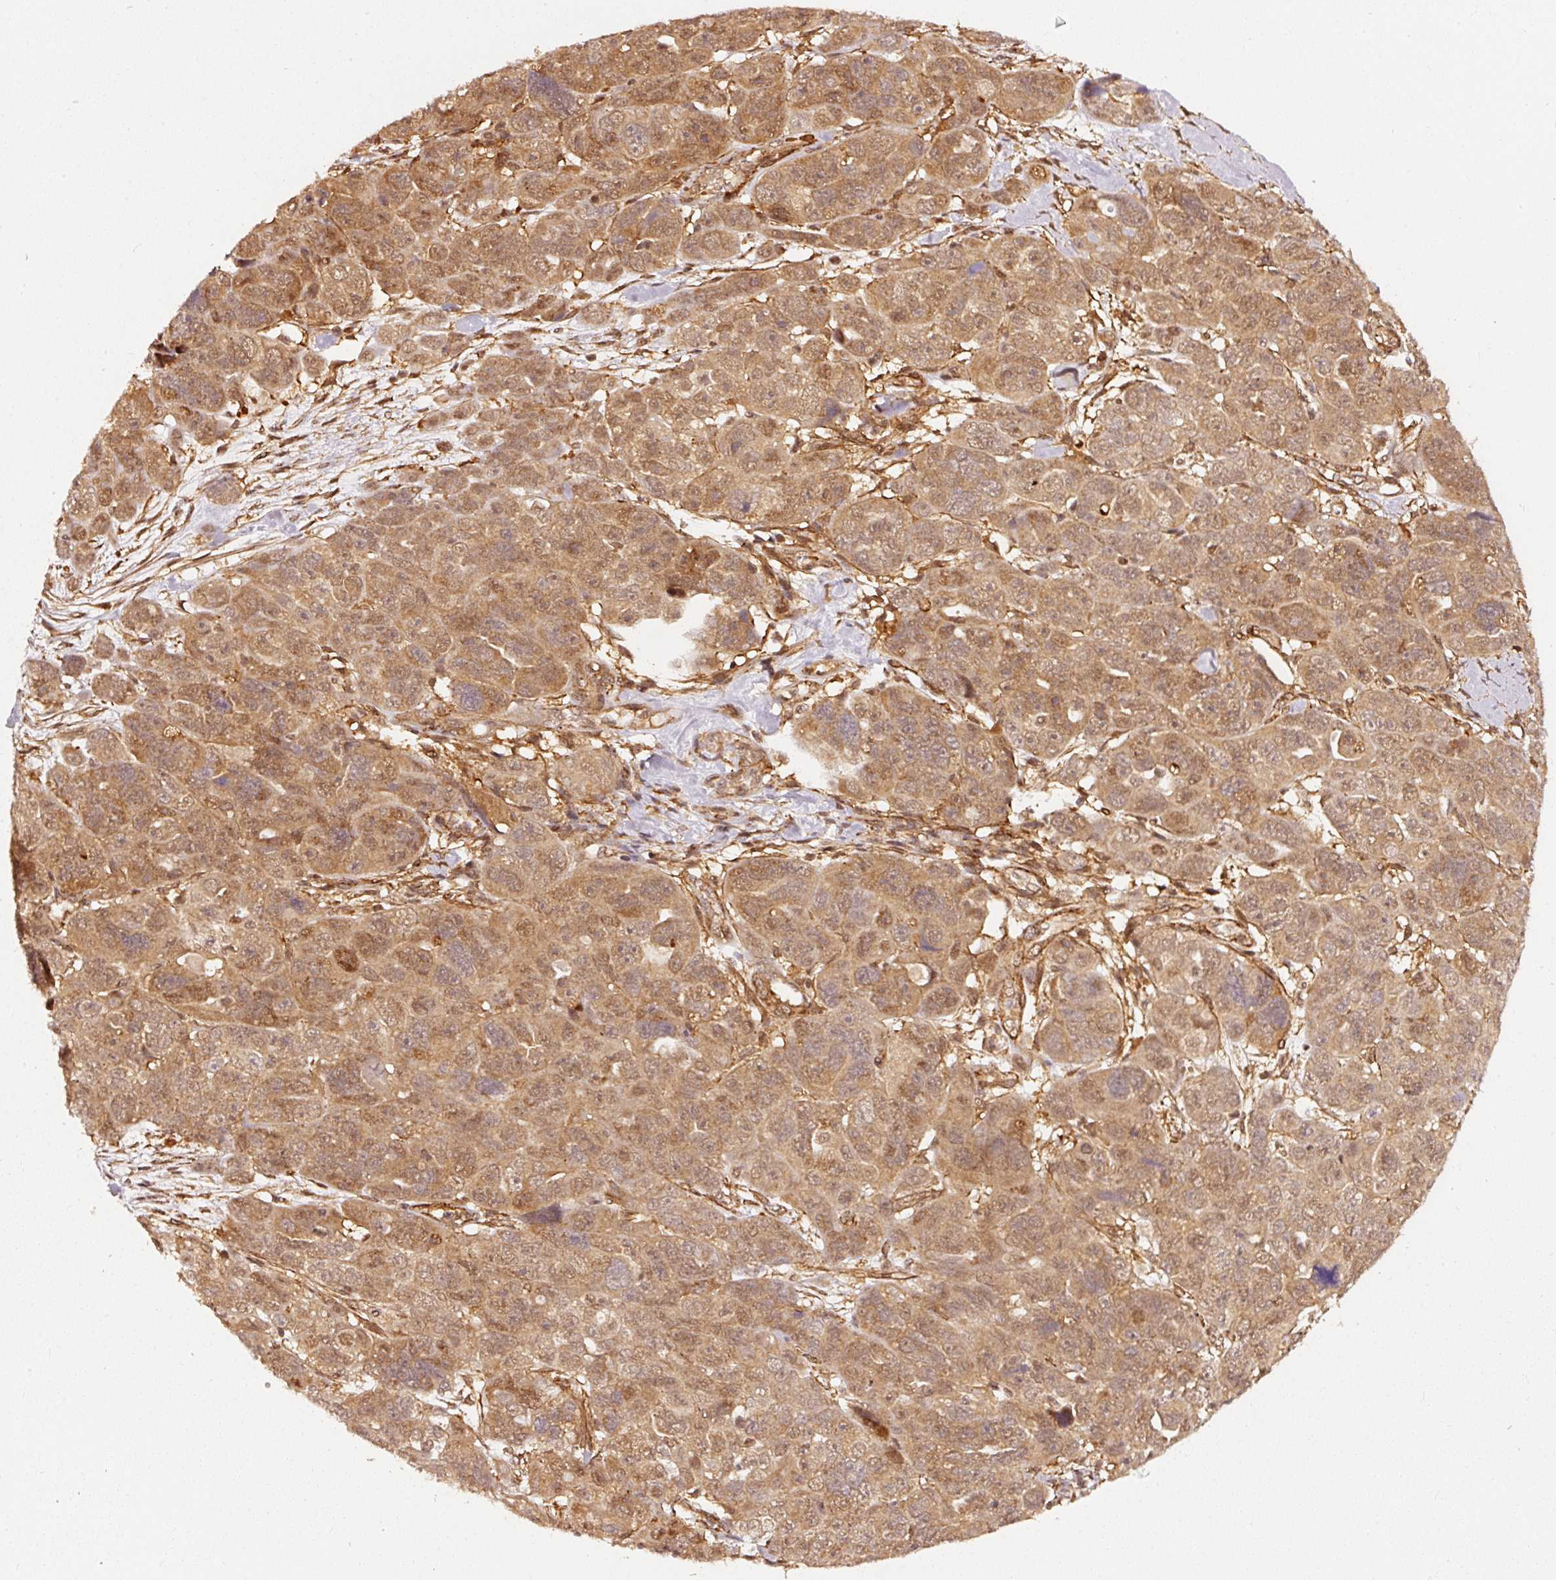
{"staining": {"intensity": "moderate", "quantity": ">75%", "location": "cytoplasmic/membranous,nuclear"}, "tissue": "ovarian cancer", "cell_type": "Tumor cells", "image_type": "cancer", "snomed": [{"axis": "morphology", "description": "Cystadenocarcinoma, serous, NOS"}, {"axis": "topography", "description": "Ovary"}], "caption": "Immunohistochemical staining of ovarian serous cystadenocarcinoma exhibits moderate cytoplasmic/membranous and nuclear protein staining in approximately >75% of tumor cells. The staining was performed using DAB, with brown indicating positive protein expression. Nuclei are stained blue with hematoxylin.", "gene": "PSMD1", "patient": {"sex": "female", "age": 63}}